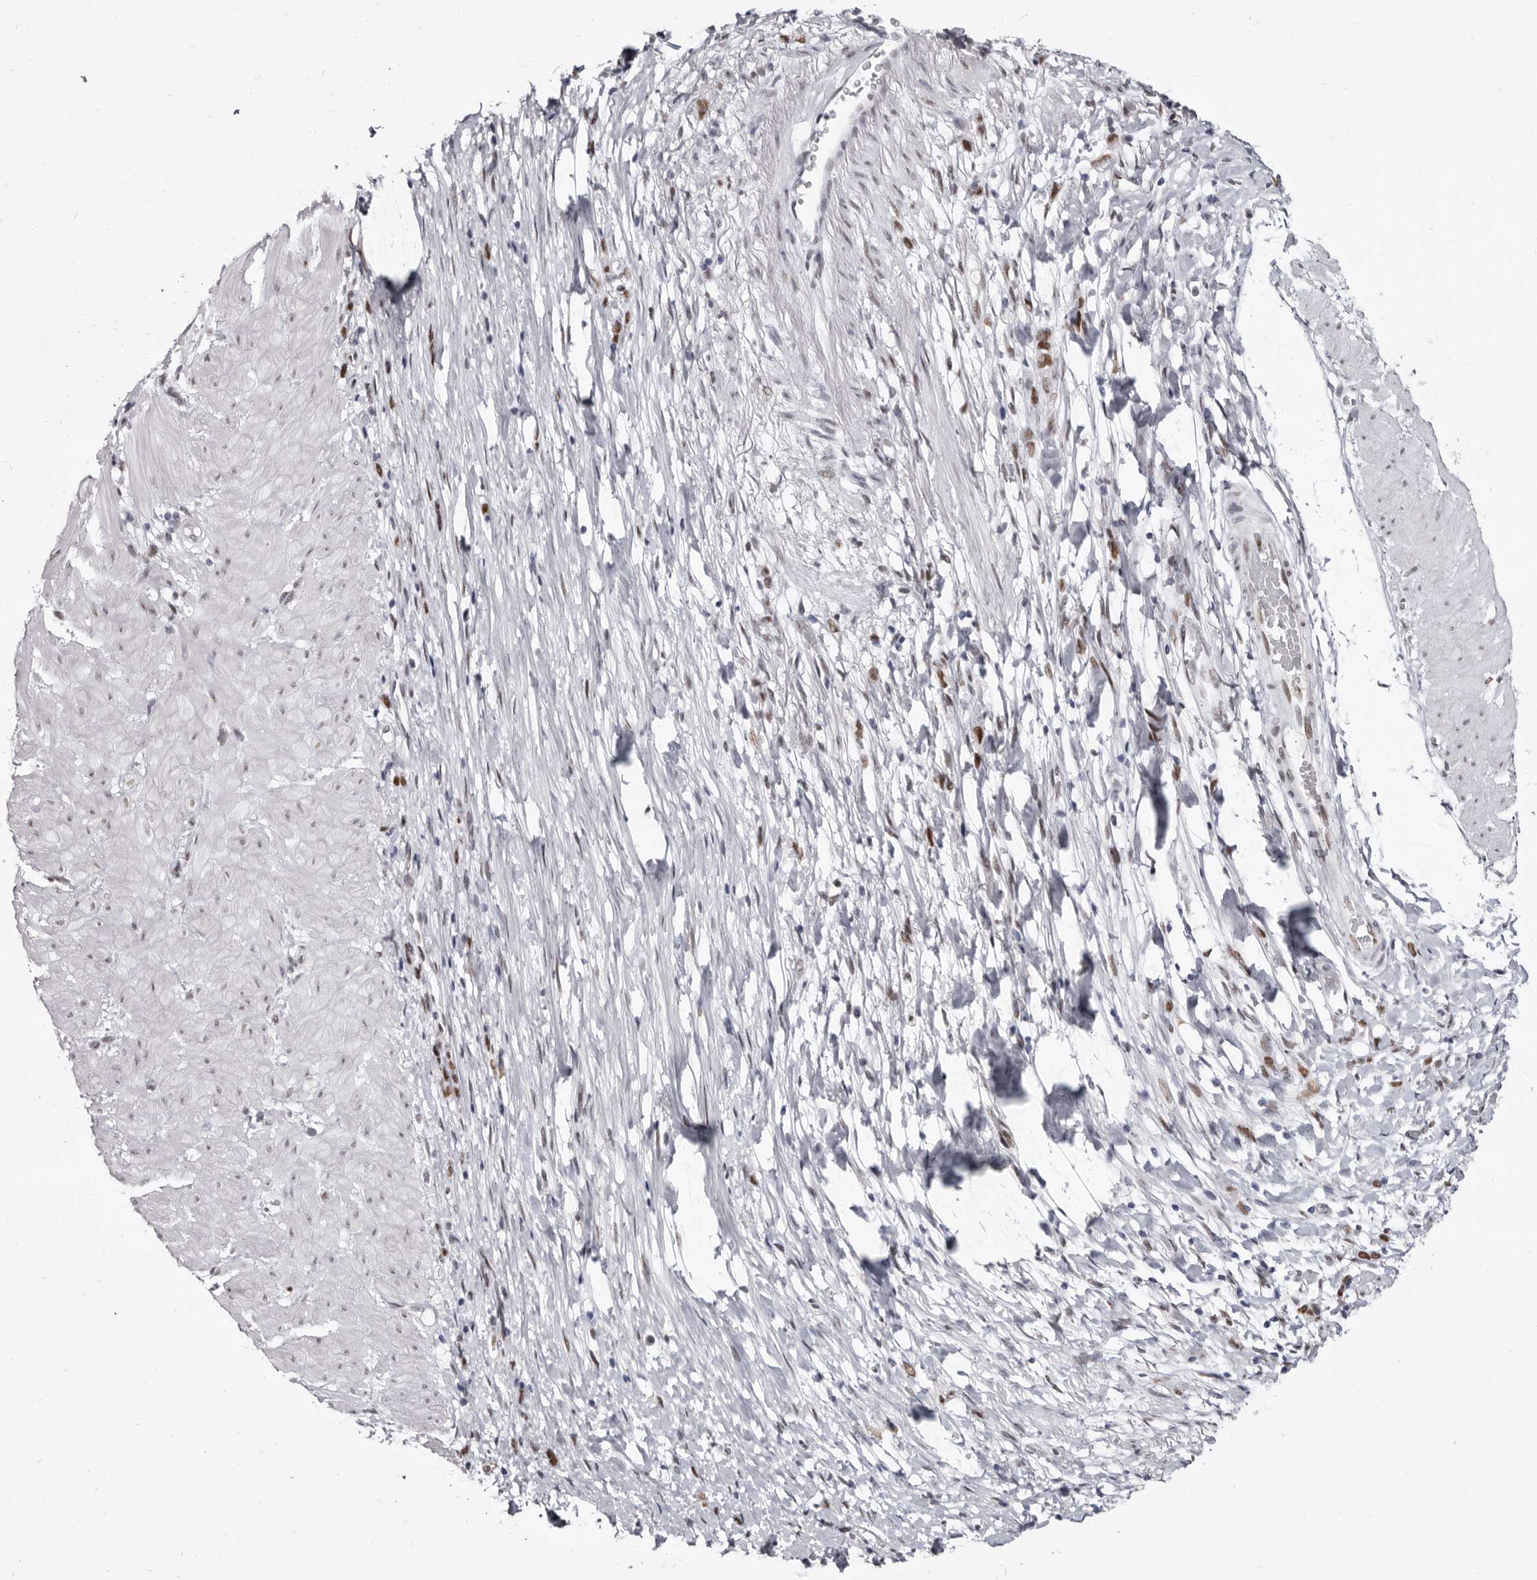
{"staining": {"intensity": "moderate", "quantity": "25%-75%", "location": "nuclear"}, "tissue": "stomach cancer", "cell_type": "Tumor cells", "image_type": "cancer", "snomed": [{"axis": "morphology", "description": "Adenocarcinoma, NOS"}, {"axis": "topography", "description": "Stomach"}], "caption": "Stomach adenocarcinoma stained with DAB IHC demonstrates medium levels of moderate nuclear staining in about 25%-75% of tumor cells. (DAB (3,3'-diaminobenzidine) = brown stain, brightfield microscopy at high magnification).", "gene": "ZNF326", "patient": {"sex": "female", "age": 76}}